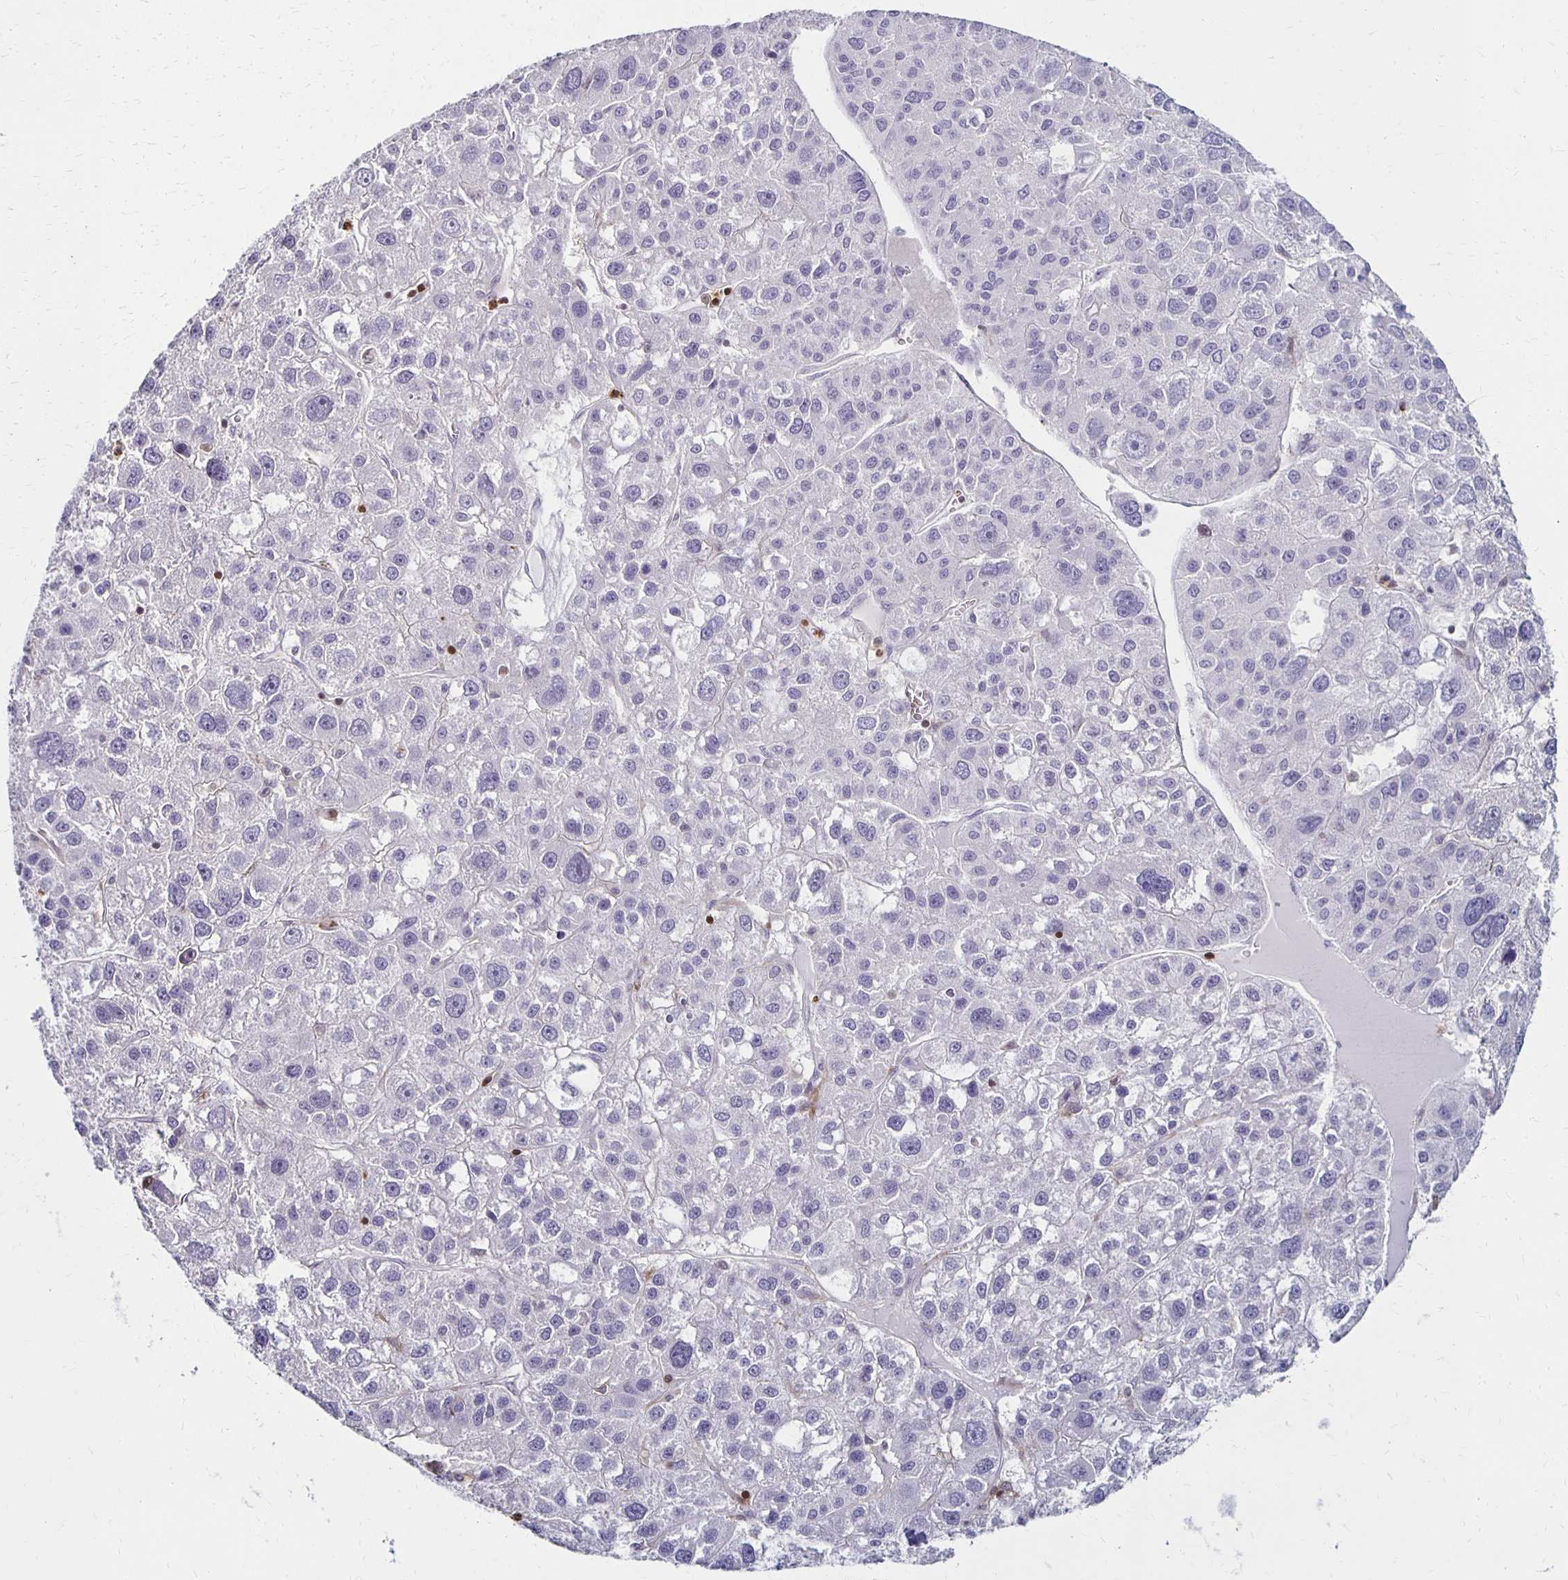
{"staining": {"intensity": "negative", "quantity": "none", "location": "none"}, "tissue": "liver cancer", "cell_type": "Tumor cells", "image_type": "cancer", "snomed": [{"axis": "morphology", "description": "Carcinoma, Hepatocellular, NOS"}, {"axis": "topography", "description": "Liver"}], "caption": "Immunohistochemistry of hepatocellular carcinoma (liver) reveals no expression in tumor cells. The staining is performed using DAB (3,3'-diaminobenzidine) brown chromogen with nuclei counter-stained in using hematoxylin.", "gene": "CCL21", "patient": {"sex": "male", "age": 73}}